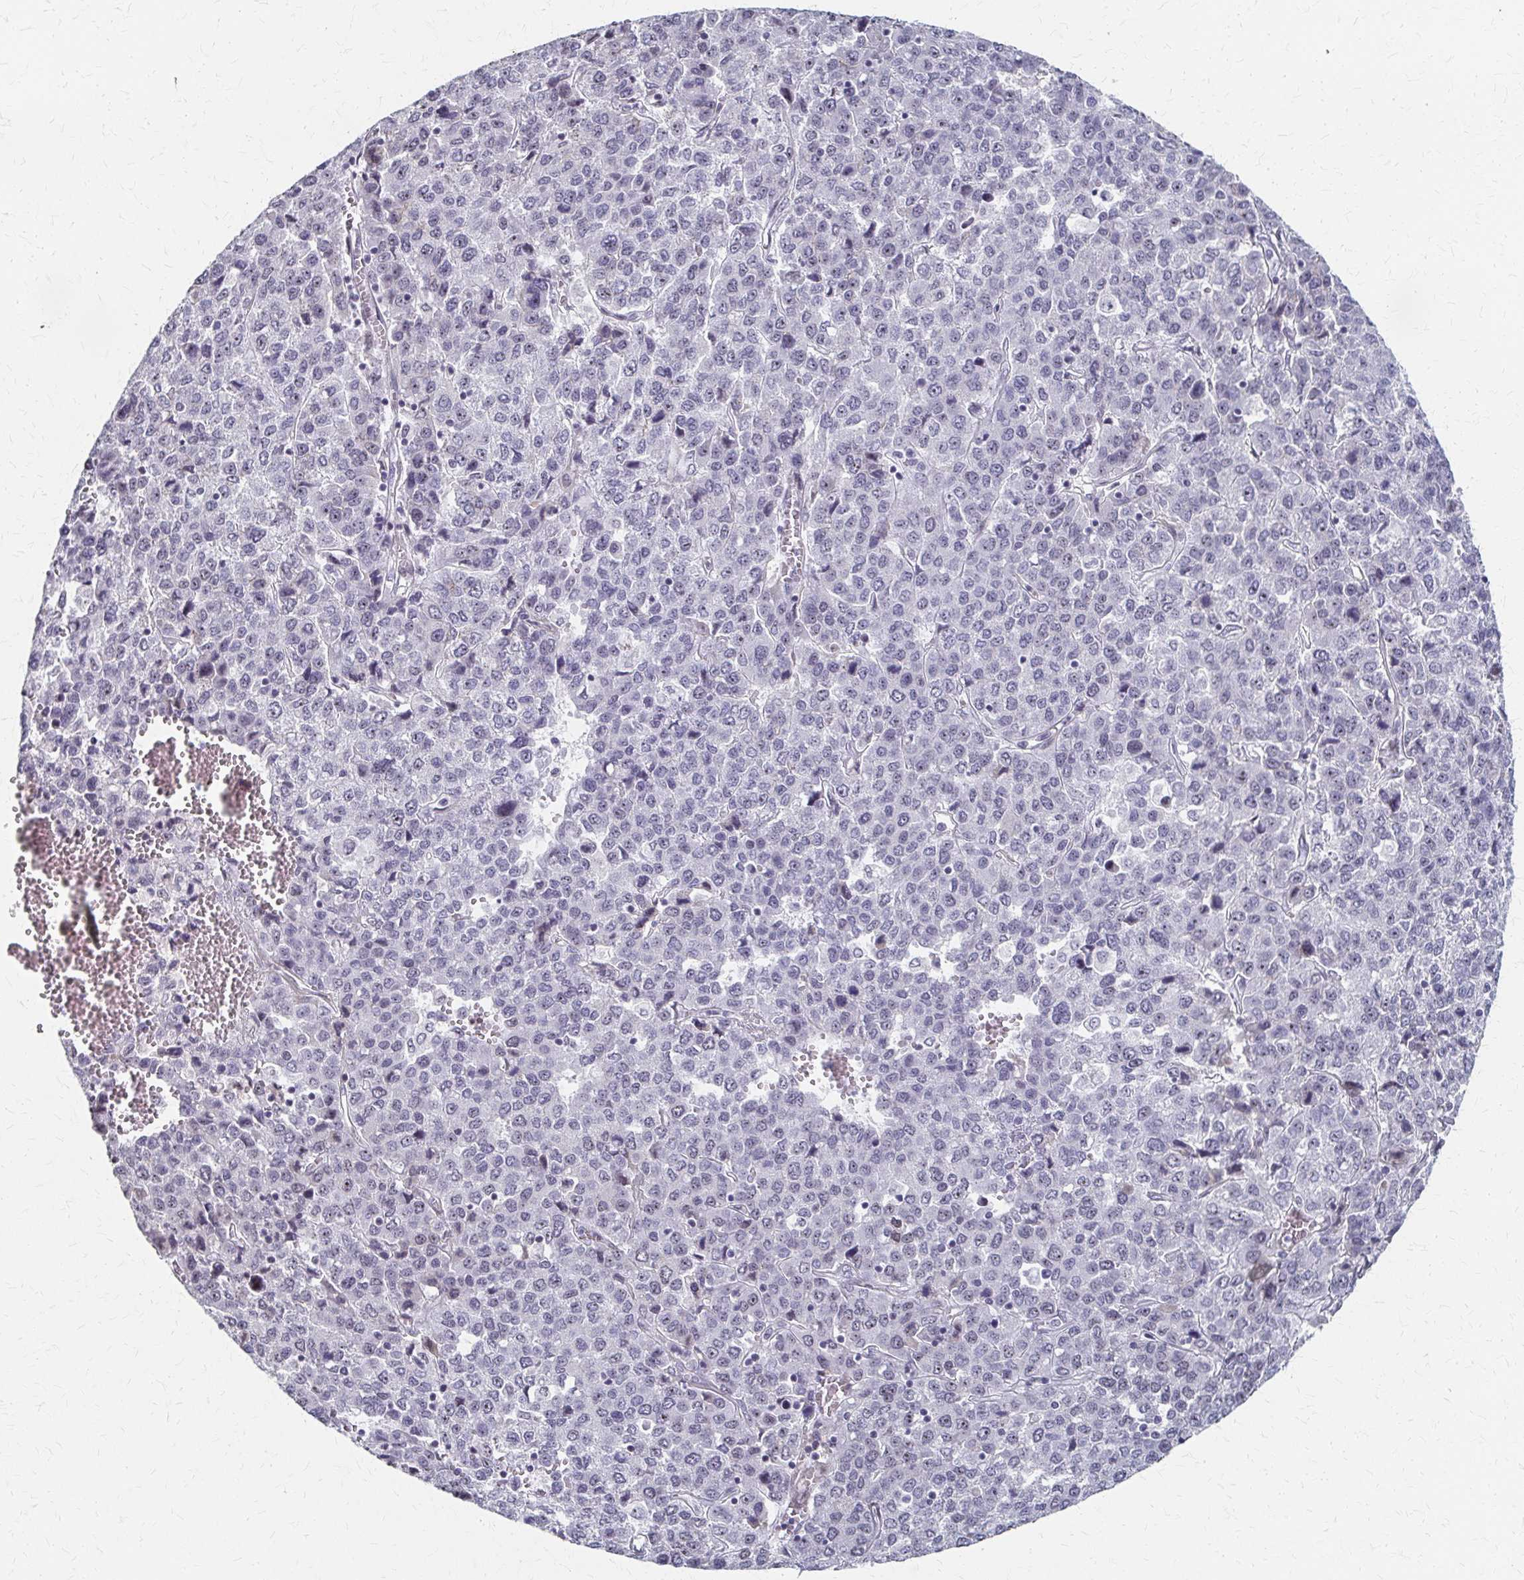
{"staining": {"intensity": "weak", "quantity": "<25%", "location": "nuclear"}, "tissue": "liver cancer", "cell_type": "Tumor cells", "image_type": "cancer", "snomed": [{"axis": "morphology", "description": "Carcinoma, Hepatocellular, NOS"}, {"axis": "topography", "description": "Liver"}], "caption": "Human liver cancer stained for a protein using IHC reveals no positivity in tumor cells.", "gene": "PES1", "patient": {"sex": "male", "age": 69}}